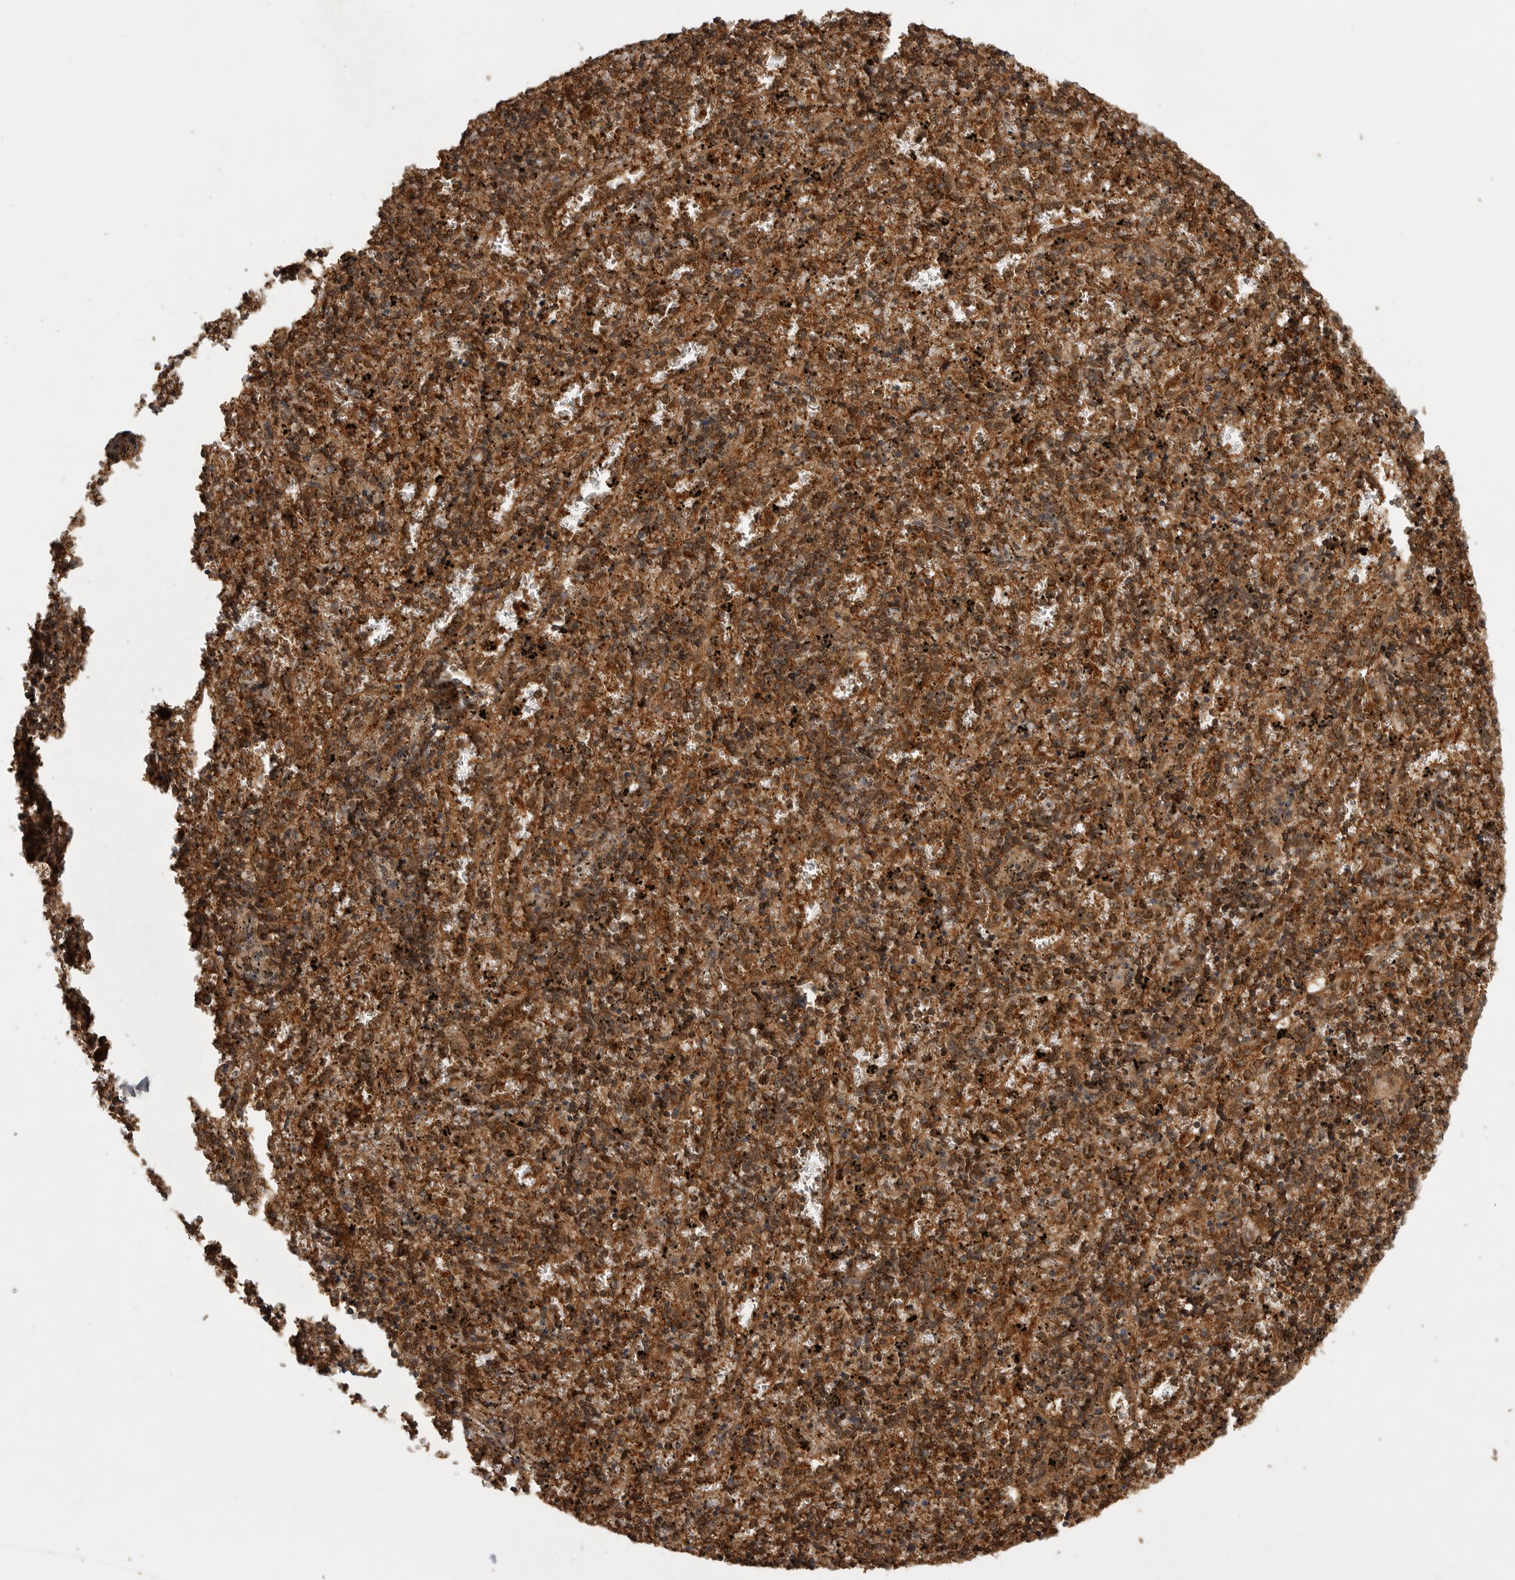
{"staining": {"intensity": "moderate", "quantity": ">75%", "location": "cytoplasmic/membranous"}, "tissue": "spleen", "cell_type": "Cells in red pulp", "image_type": "normal", "snomed": [{"axis": "morphology", "description": "Normal tissue, NOS"}, {"axis": "topography", "description": "Spleen"}], "caption": "Brown immunohistochemical staining in unremarkable spleen reveals moderate cytoplasmic/membranous positivity in approximately >75% of cells in red pulp. (IHC, brightfield microscopy, high magnification).", "gene": "ICOSLG", "patient": {"sex": "male", "age": 11}}